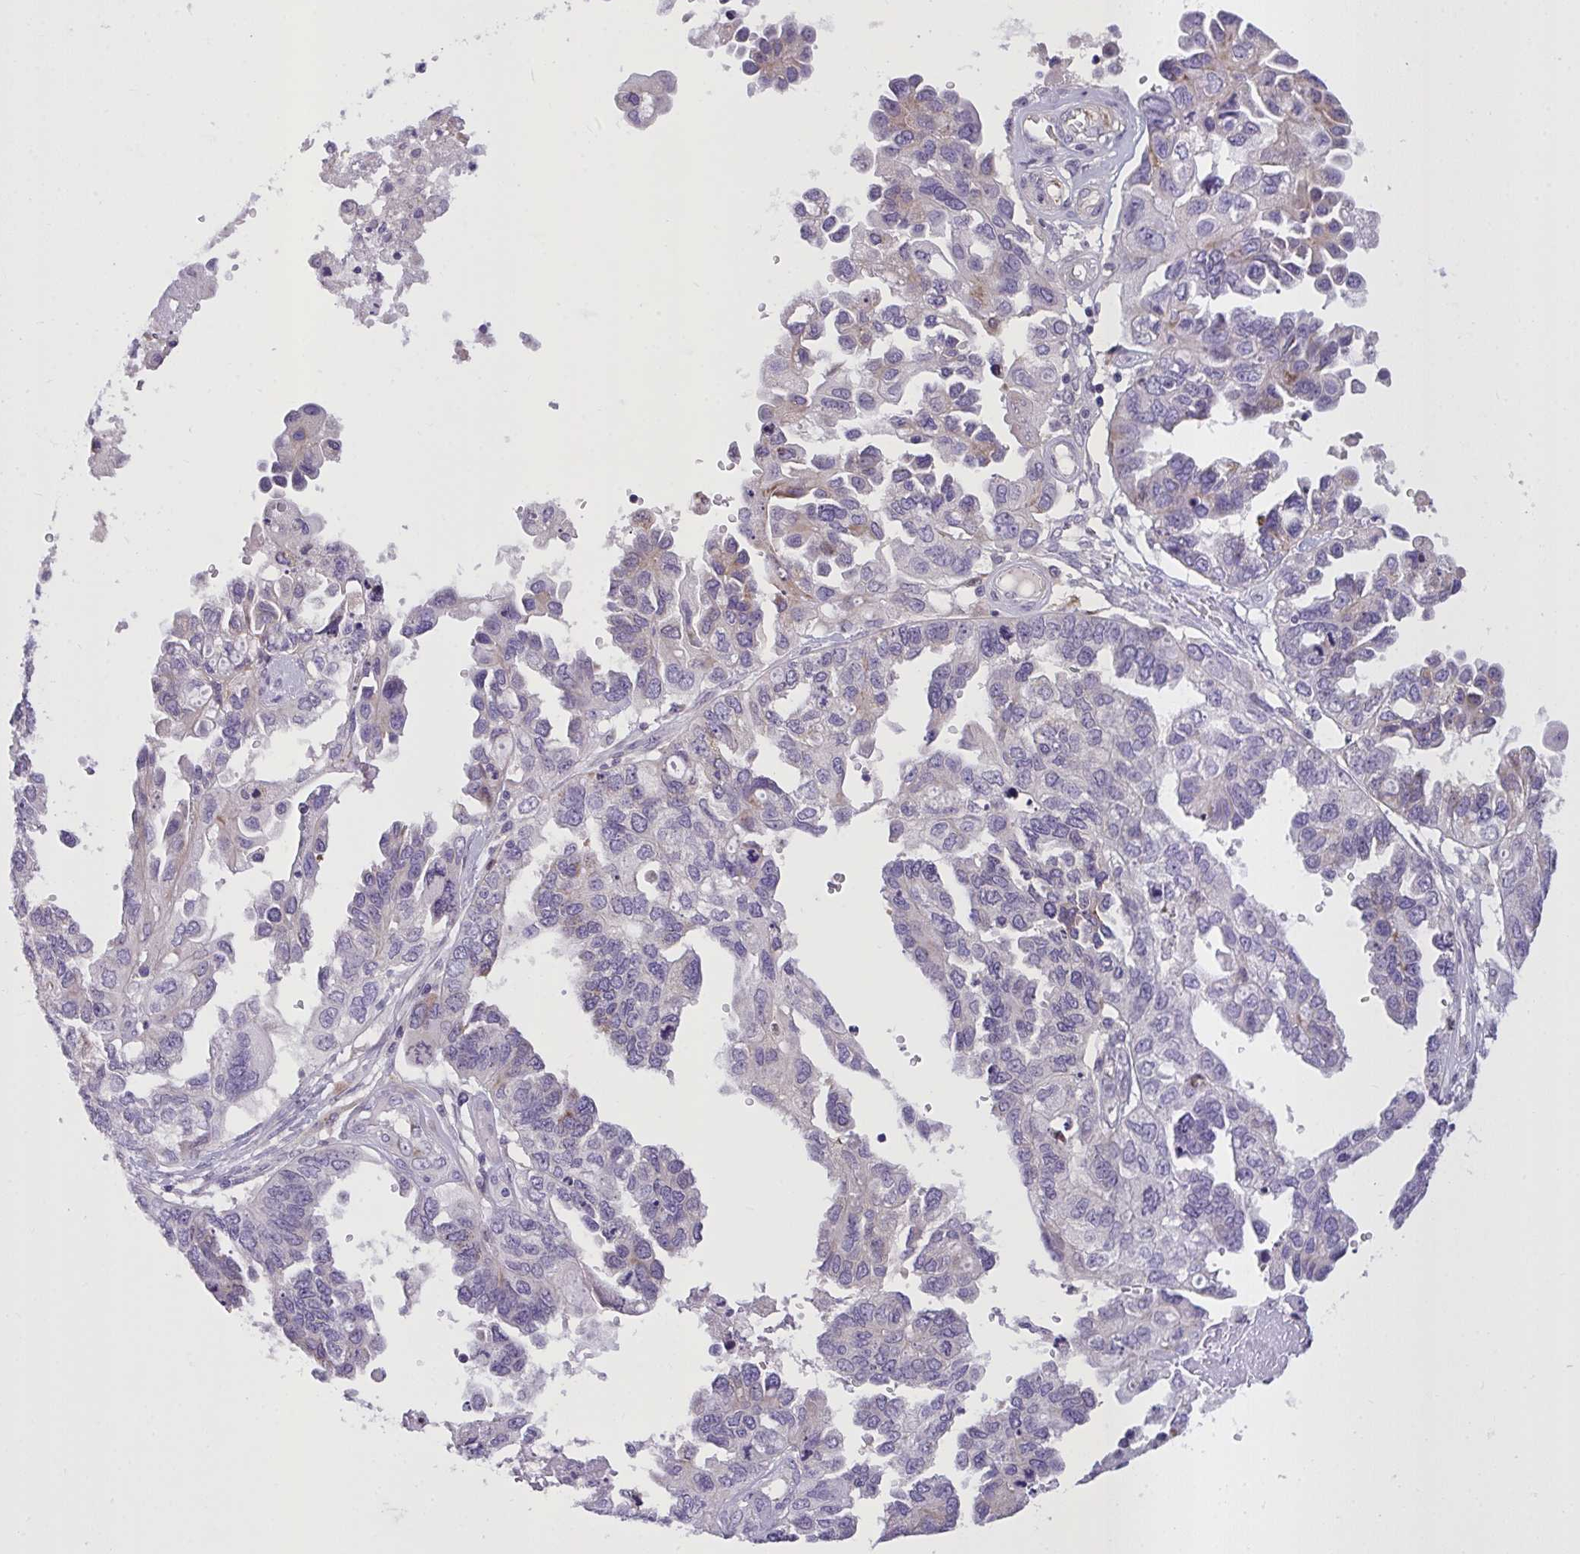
{"staining": {"intensity": "negative", "quantity": "none", "location": "none"}, "tissue": "ovarian cancer", "cell_type": "Tumor cells", "image_type": "cancer", "snomed": [{"axis": "morphology", "description": "Cystadenocarcinoma, serous, NOS"}, {"axis": "topography", "description": "Ovary"}], "caption": "Histopathology image shows no protein positivity in tumor cells of ovarian serous cystadenocarcinoma tissue.", "gene": "SEMA6B", "patient": {"sex": "female", "age": 53}}